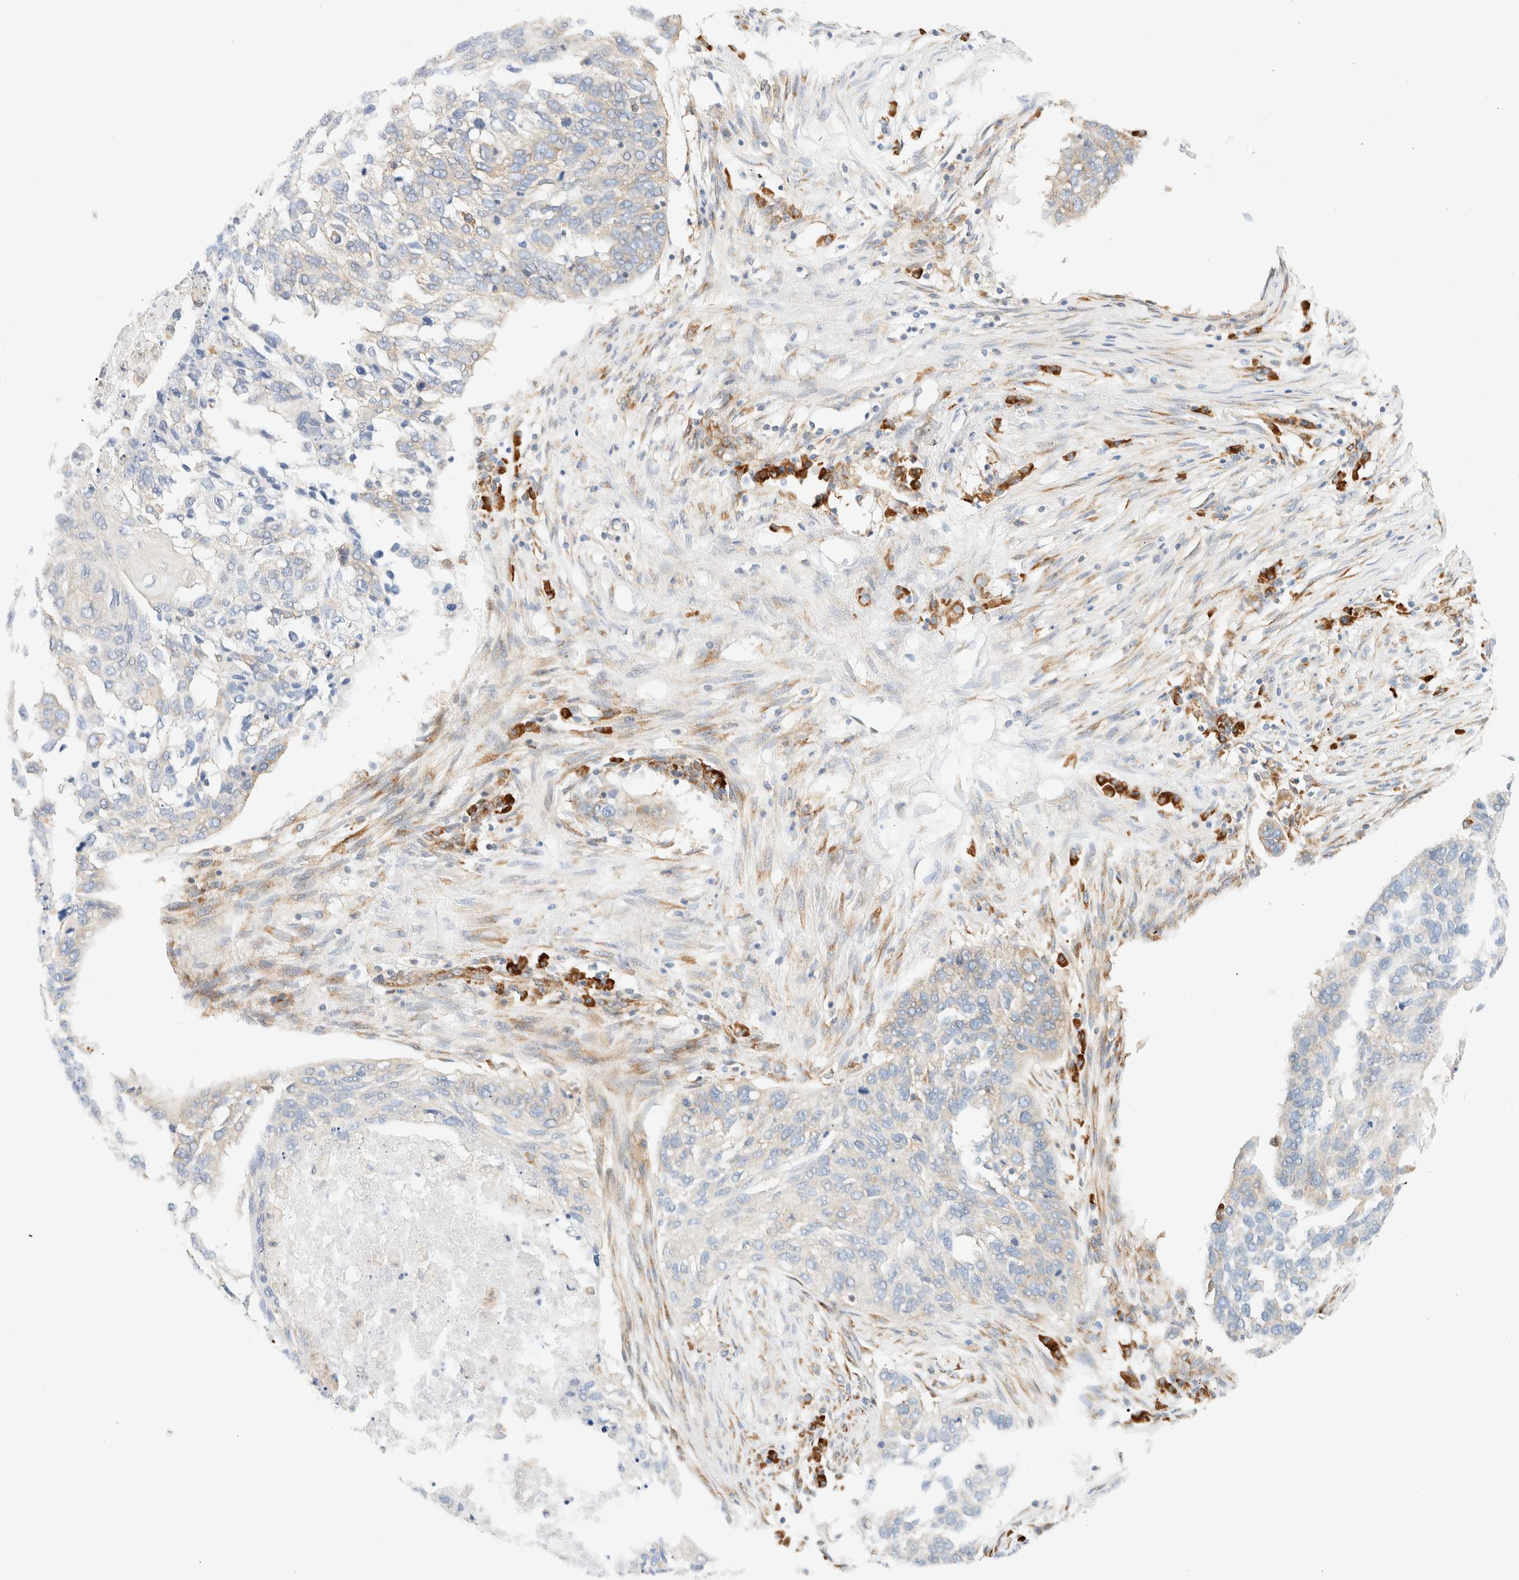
{"staining": {"intensity": "negative", "quantity": "none", "location": "none"}, "tissue": "lung cancer", "cell_type": "Tumor cells", "image_type": "cancer", "snomed": [{"axis": "morphology", "description": "Squamous cell carcinoma, NOS"}, {"axis": "topography", "description": "Lung"}], "caption": "A photomicrograph of human lung squamous cell carcinoma is negative for staining in tumor cells.", "gene": "ZC2HC1A", "patient": {"sex": "female", "age": 63}}